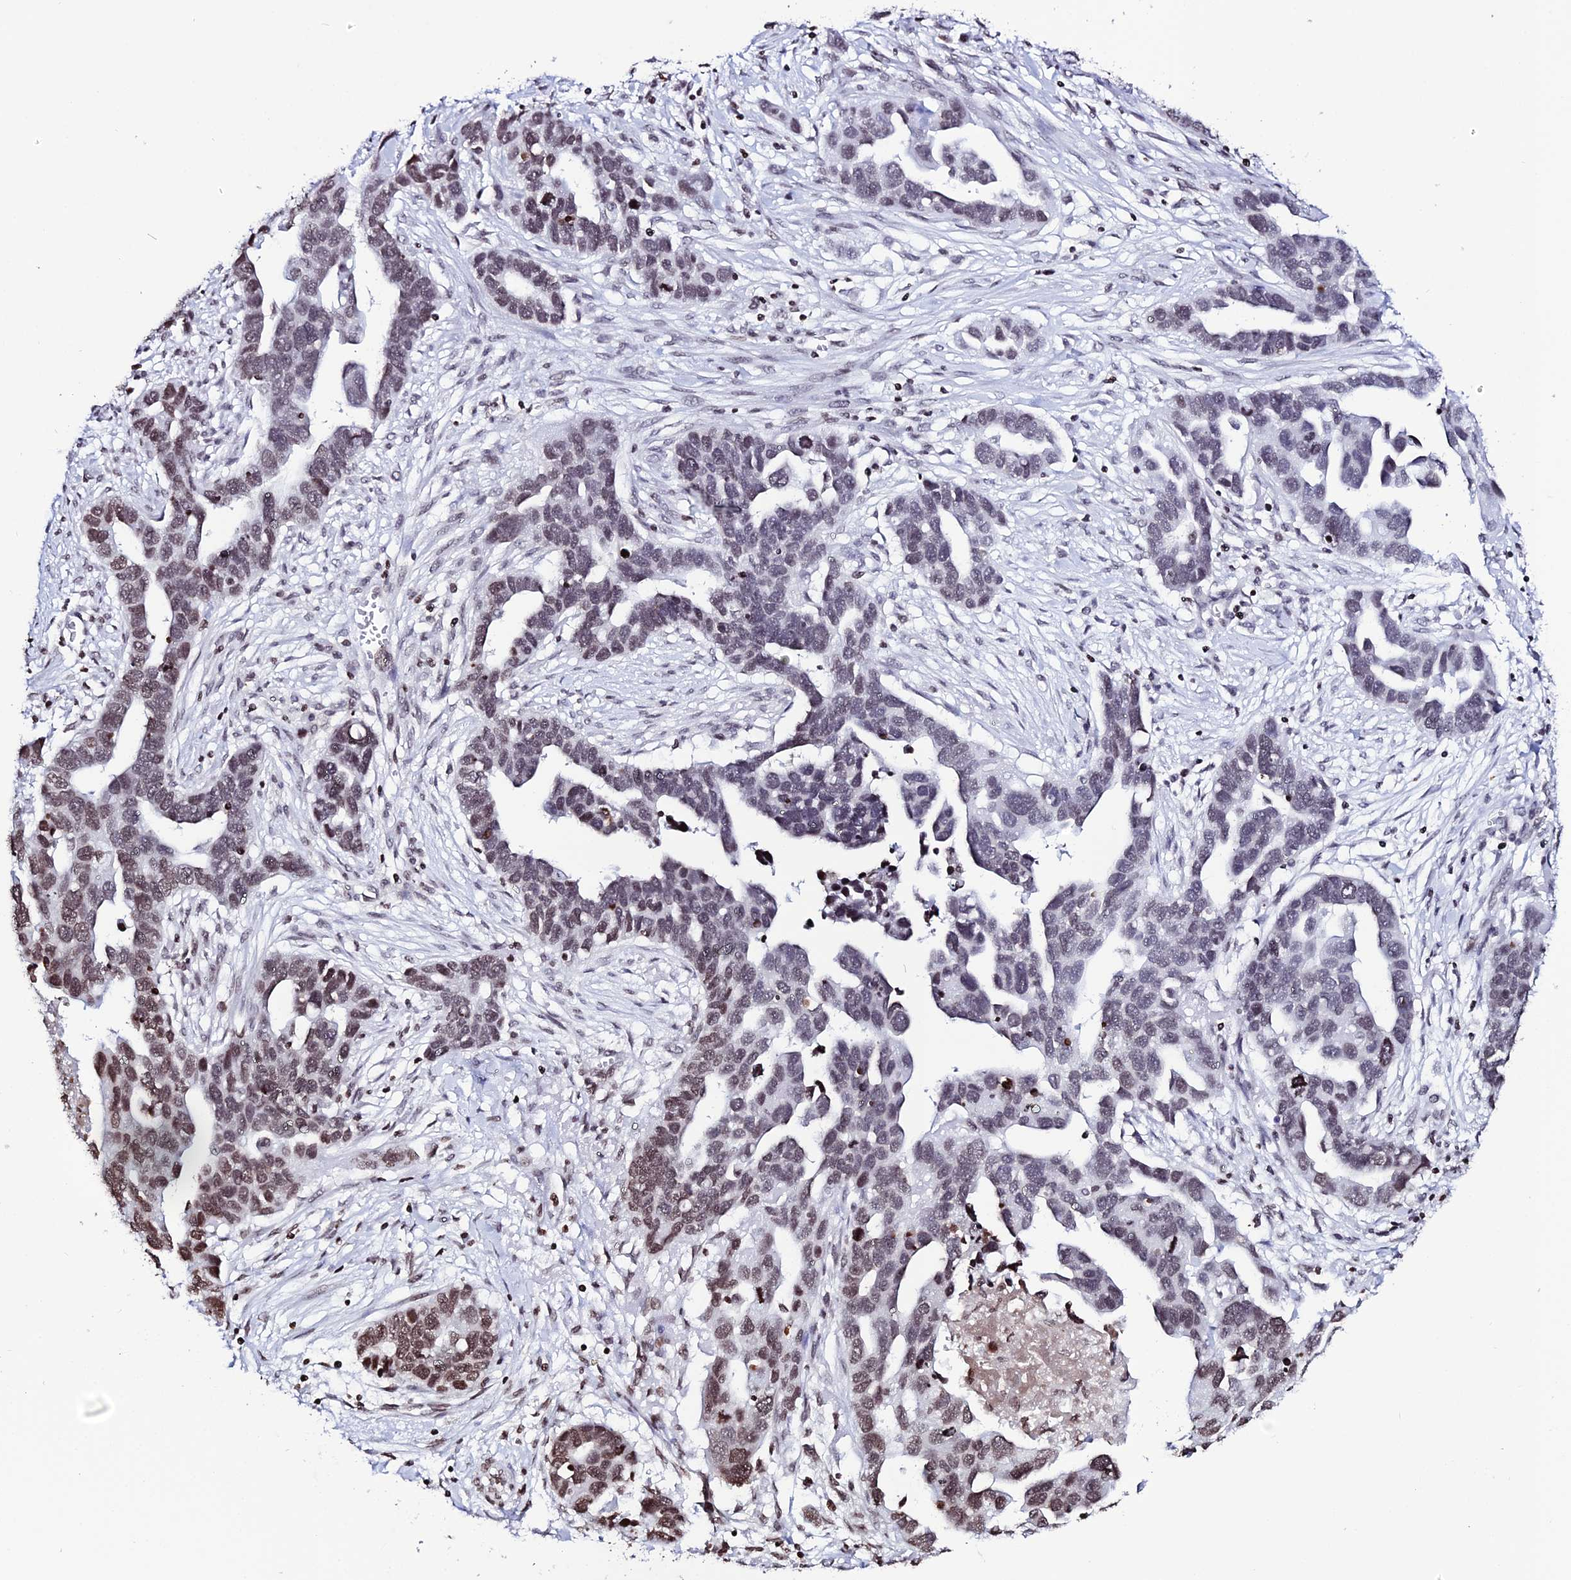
{"staining": {"intensity": "moderate", "quantity": ">75%", "location": "nuclear"}, "tissue": "ovarian cancer", "cell_type": "Tumor cells", "image_type": "cancer", "snomed": [{"axis": "morphology", "description": "Cystadenocarcinoma, serous, NOS"}, {"axis": "topography", "description": "Ovary"}], "caption": "The image reveals staining of serous cystadenocarcinoma (ovarian), revealing moderate nuclear protein positivity (brown color) within tumor cells. The staining was performed using DAB (3,3'-diaminobenzidine) to visualize the protein expression in brown, while the nuclei were stained in blue with hematoxylin (Magnification: 20x).", "gene": "MACROH2A2", "patient": {"sex": "female", "age": 54}}